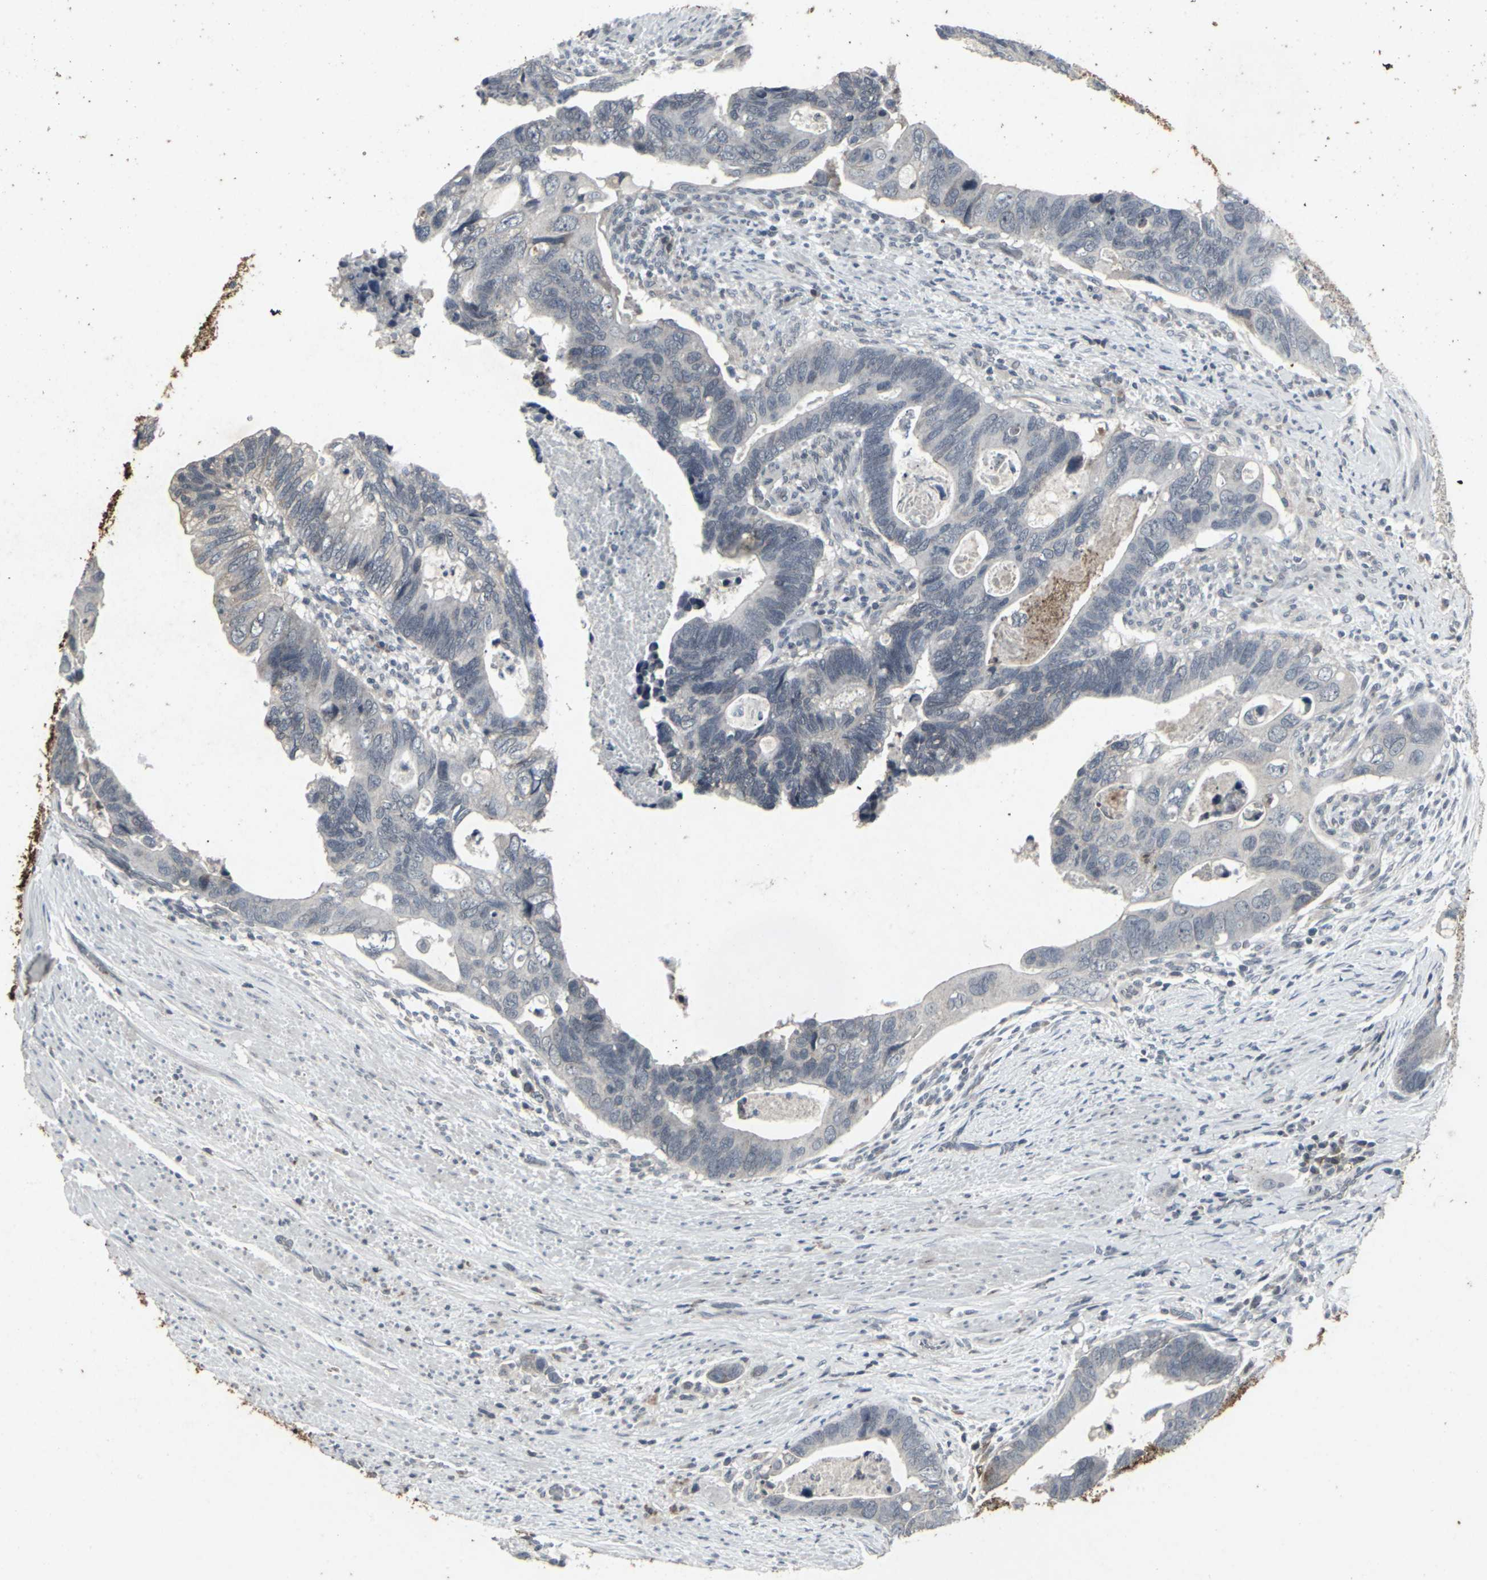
{"staining": {"intensity": "negative", "quantity": "none", "location": "none"}, "tissue": "colorectal cancer", "cell_type": "Tumor cells", "image_type": "cancer", "snomed": [{"axis": "morphology", "description": "Adenocarcinoma, NOS"}, {"axis": "topography", "description": "Rectum"}], "caption": "Protein analysis of adenocarcinoma (colorectal) reveals no significant expression in tumor cells. Nuclei are stained in blue.", "gene": "BMP4", "patient": {"sex": "male", "age": 53}}